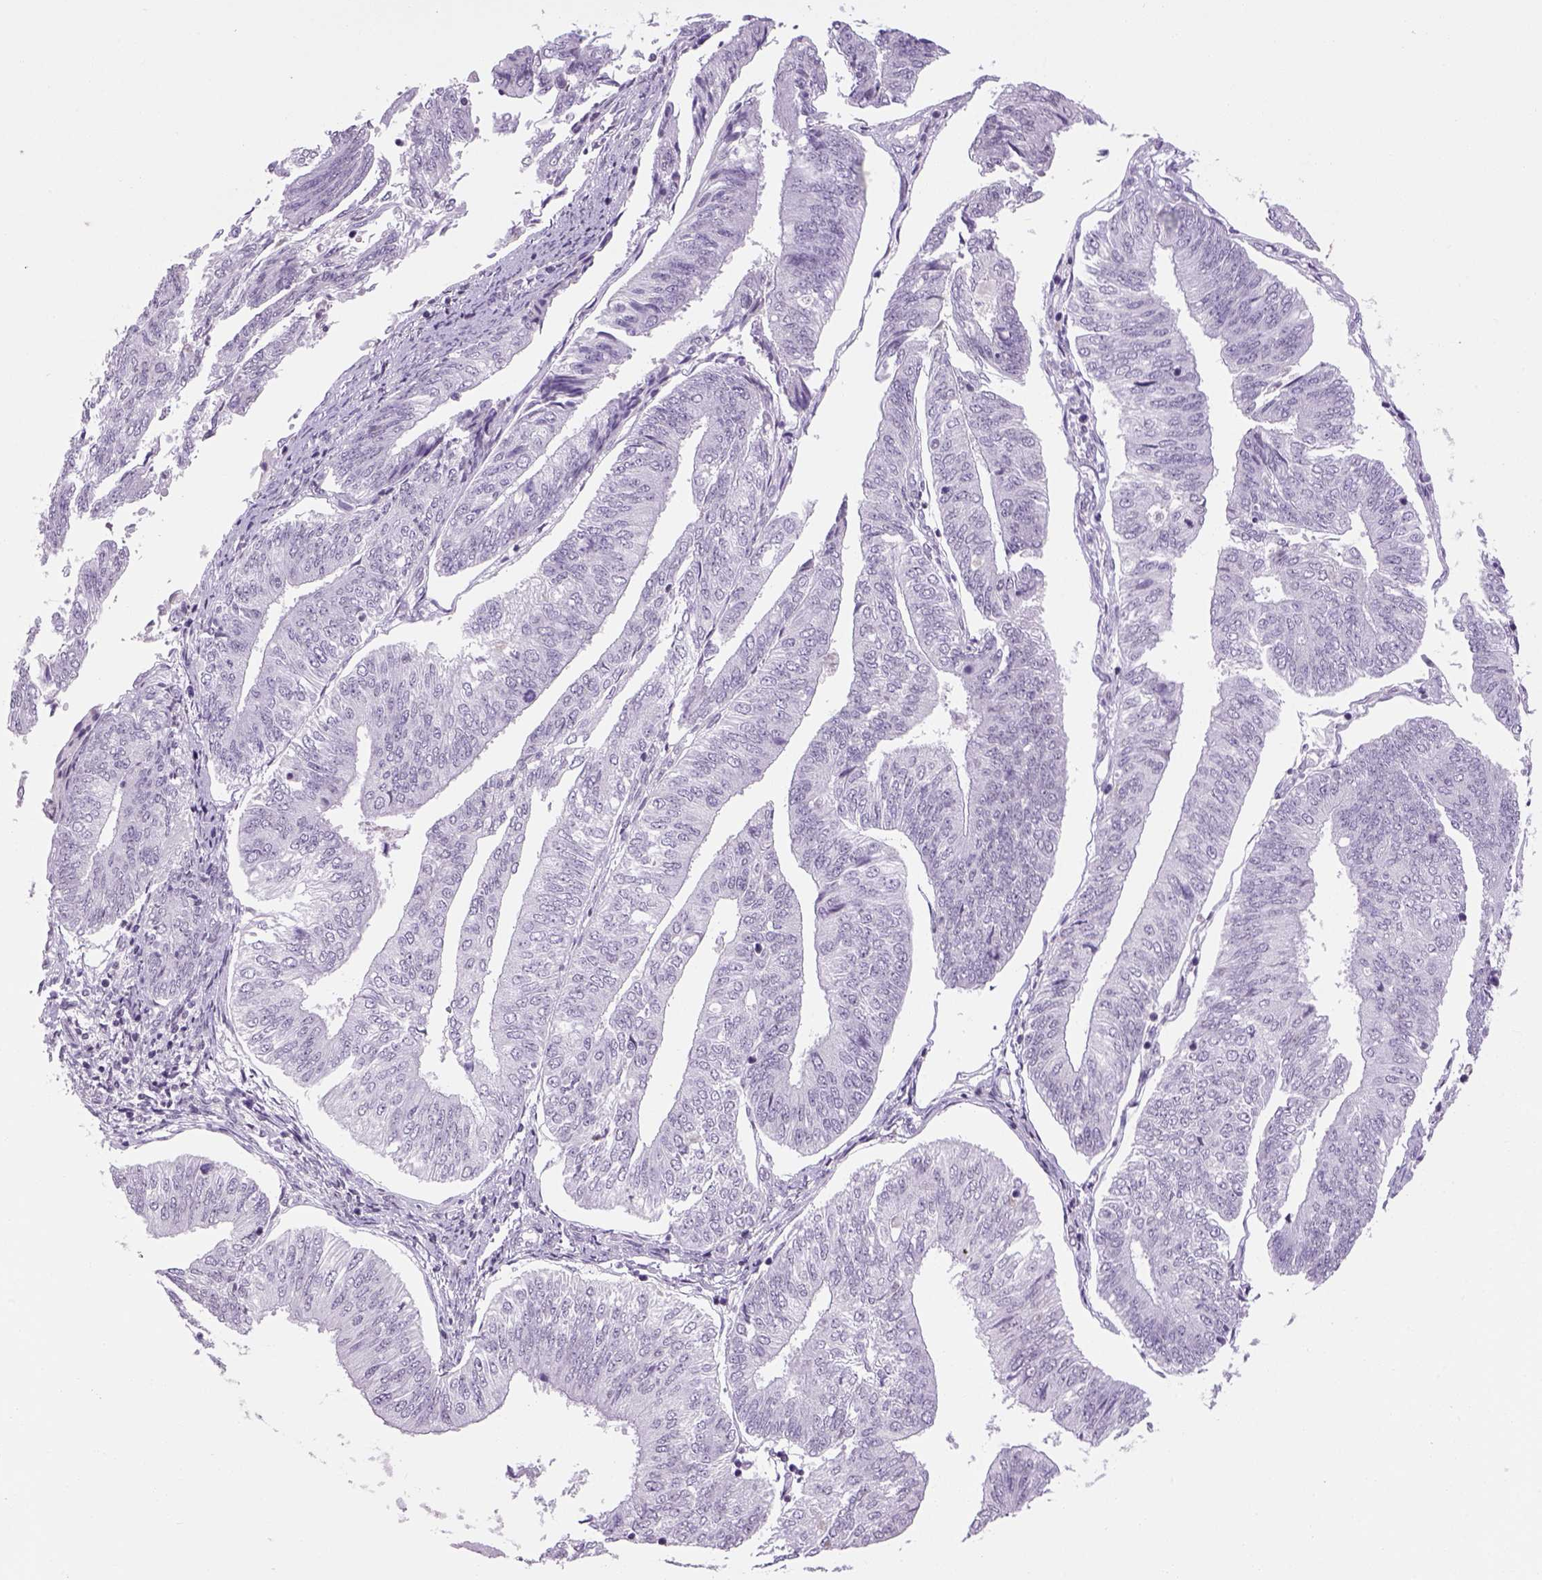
{"staining": {"intensity": "negative", "quantity": "none", "location": "none"}, "tissue": "endometrial cancer", "cell_type": "Tumor cells", "image_type": "cancer", "snomed": [{"axis": "morphology", "description": "Adenocarcinoma, NOS"}, {"axis": "topography", "description": "Endometrium"}], "caption": "Tumor cells are negative for protein expression in human endometrial adenocarcinoma.", "gene": "PRRT1", "patient": {"sex": "female", "age": 58}}